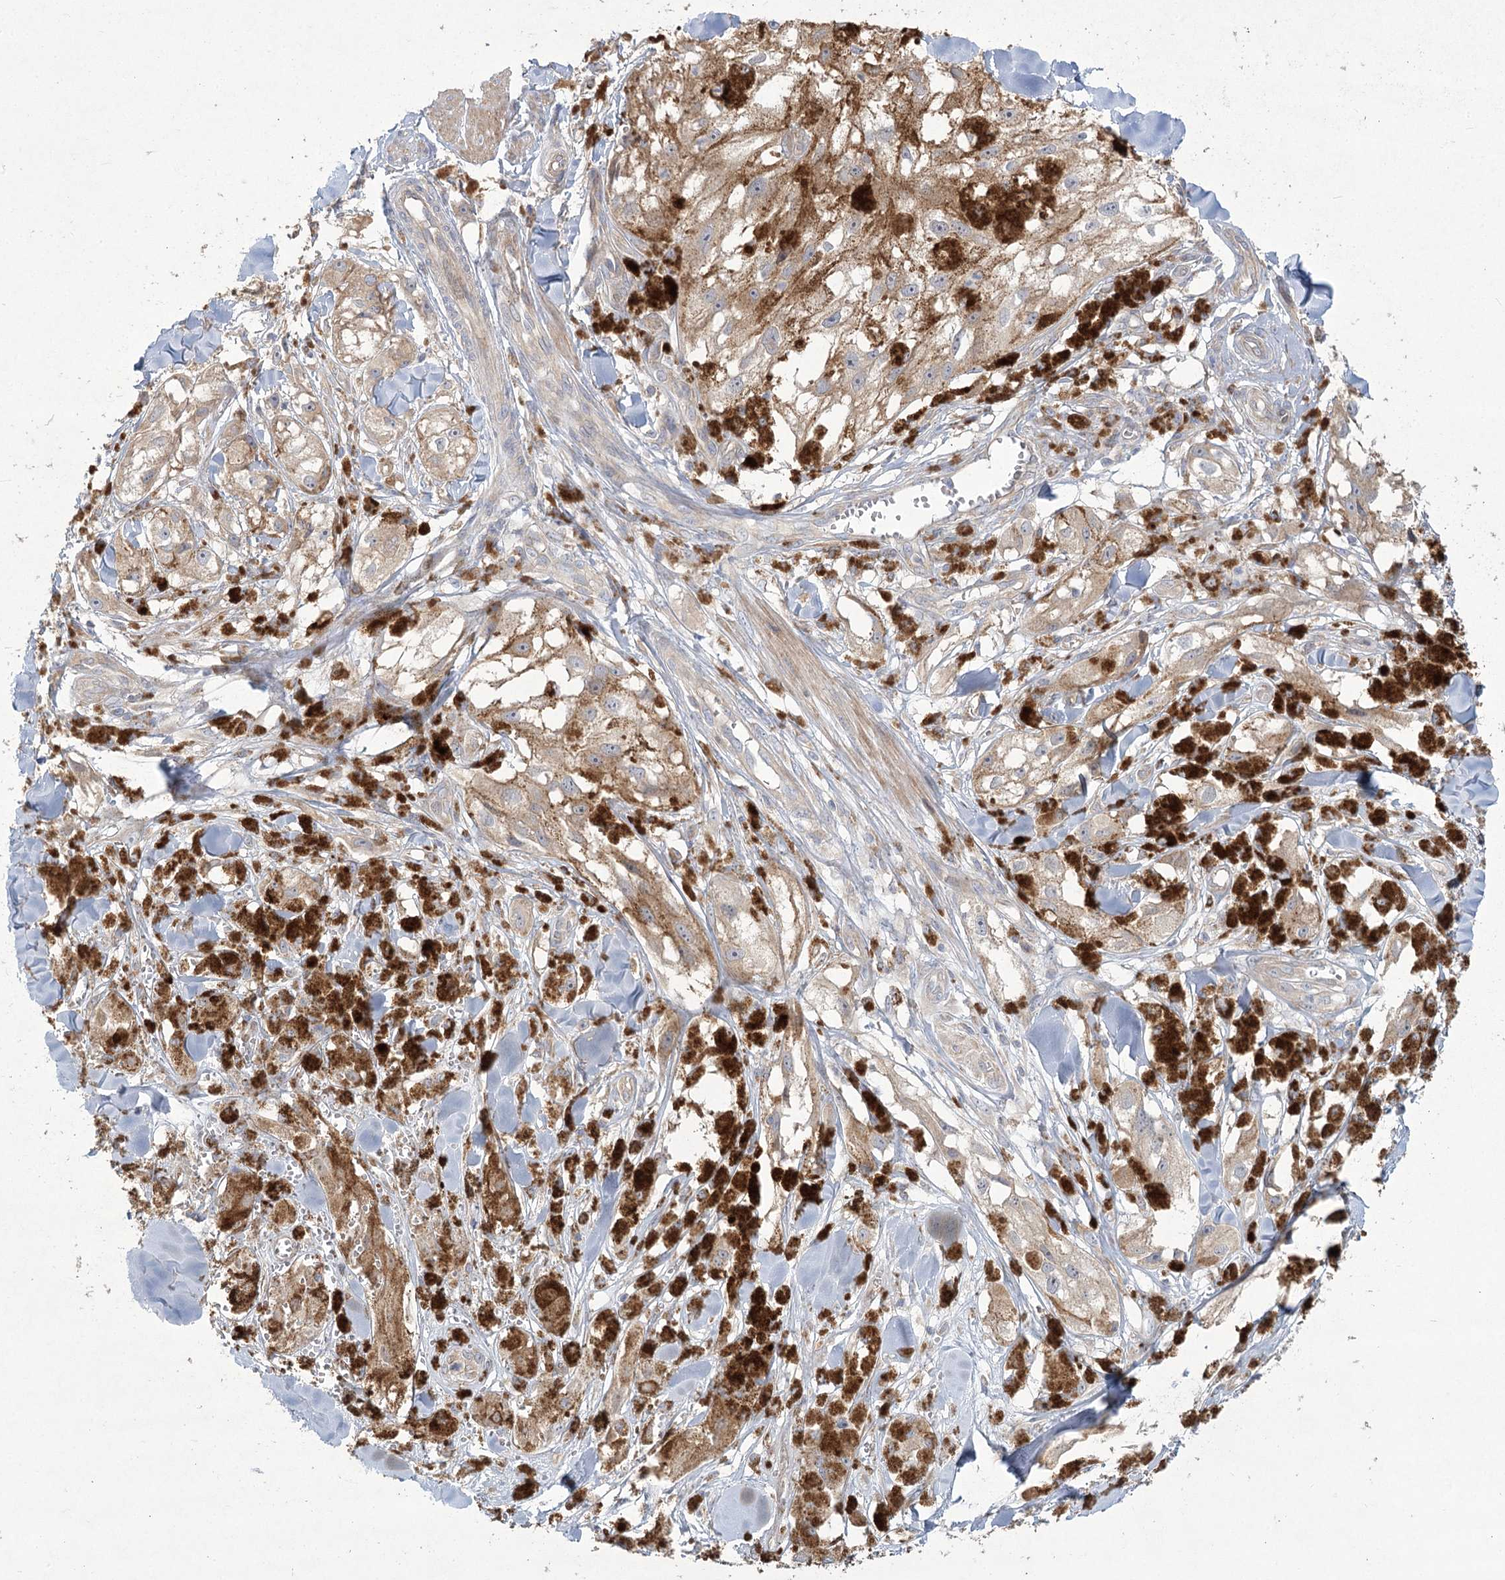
{"staining": {"intensity": "weak", "quantity": ">75%", "location": "cytoplasmic/membranous"}, "tissue": "melanoma", "cell_type": "Tumor cells", "image_type": "cancer", "snomed": [{"axis": "morphology", "description": "Malignant melanoma, NOS"}, {"axis": "topography", "description": "Skin"}], "caption": "The immunohistochemical stain labels weak cytoplasmic/membranous positivity in tumor cells of melanoma tissue.", "gene": "CAMTA1", "patient": {"sex": "male", "age": 88}}